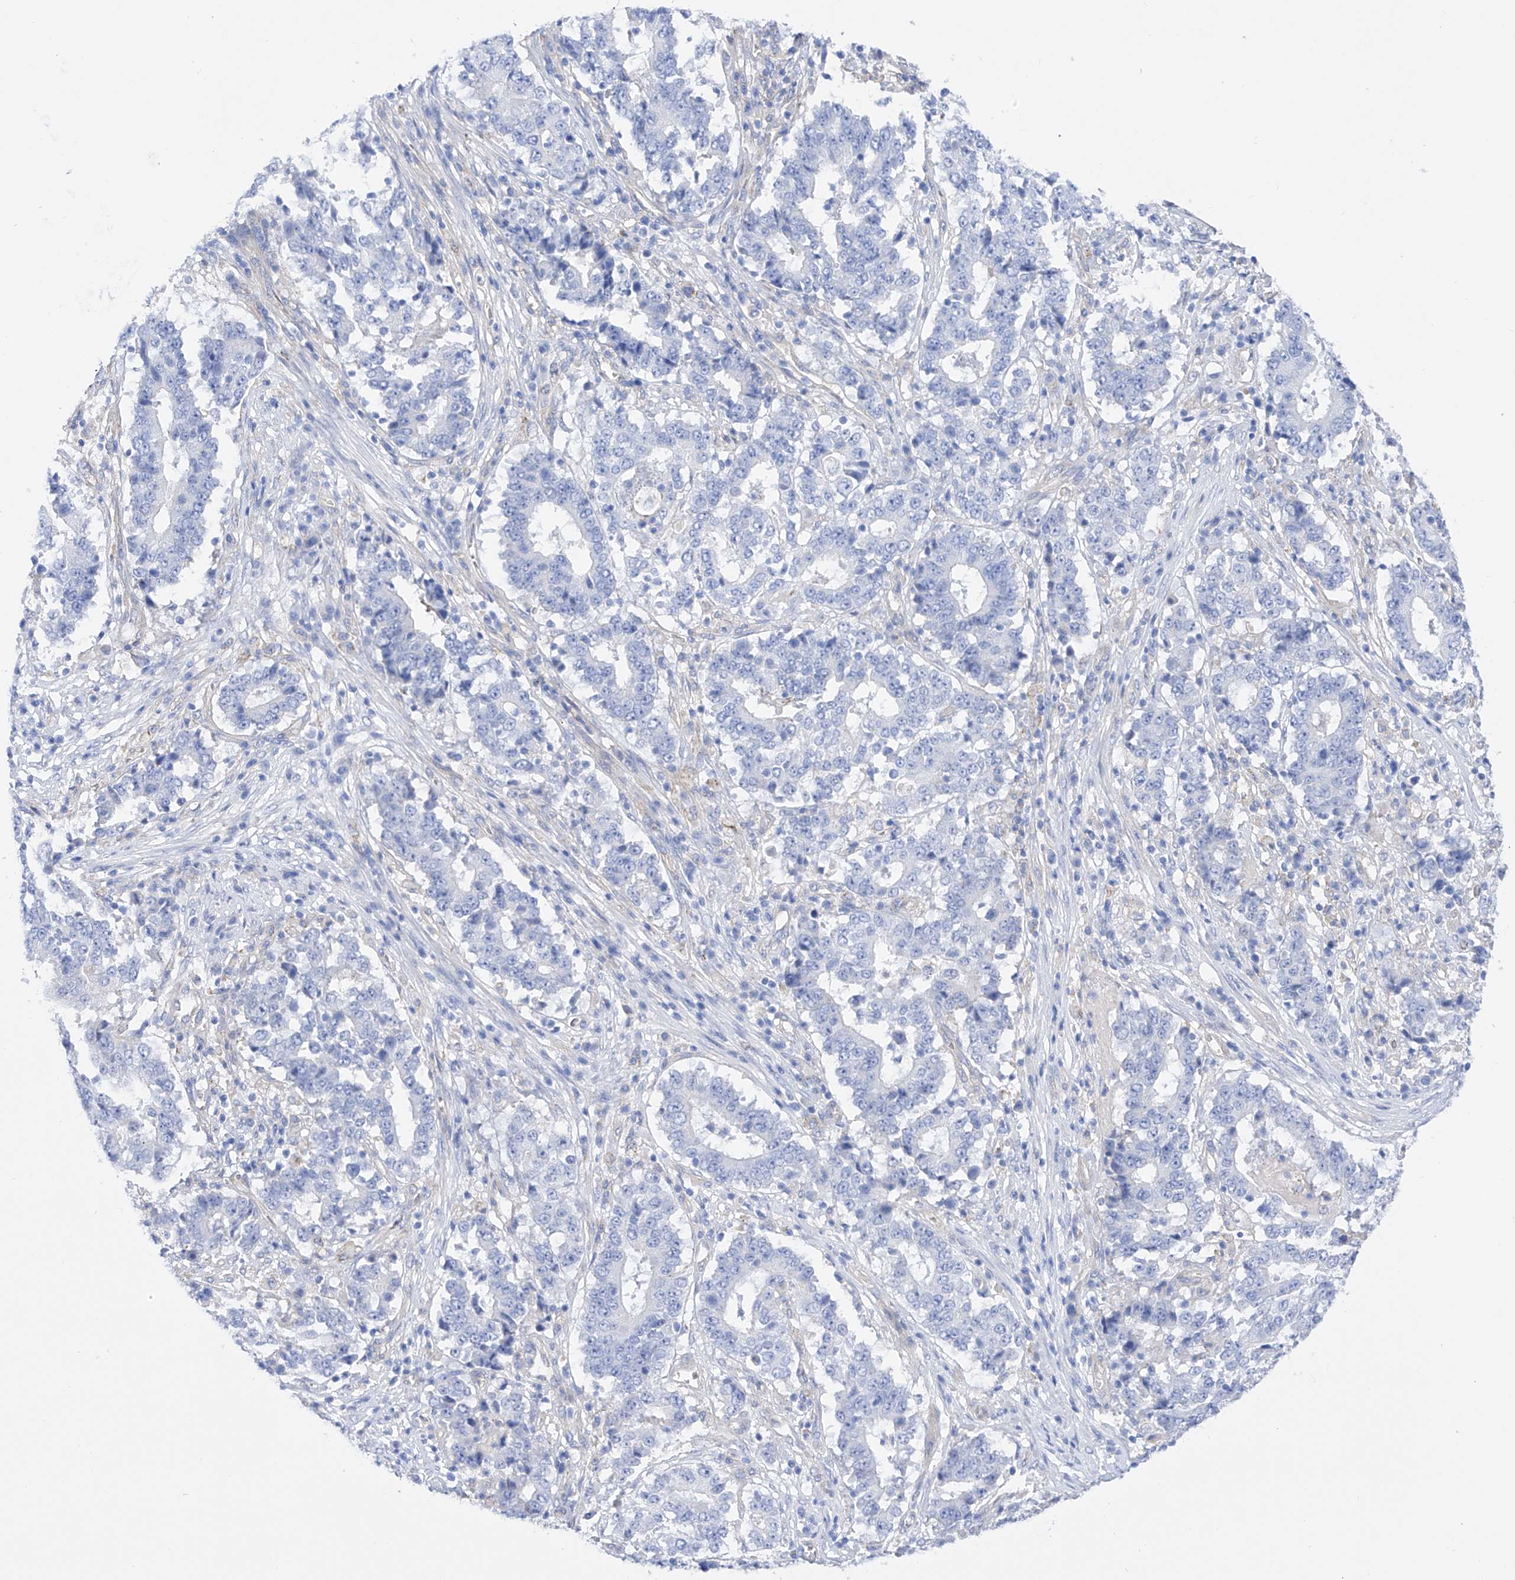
{"staining": {"intensity": "negative", "quantity": "none", "location": "none"}, "tissue": "stomach cancer", "cell_type": "Tumor cells", "image_type": "cancer", "snomed": [{"axis": "morphology", "description": "Adenocarcinoma, NOS"}, {"axis": "topography", "description": "Stomach"}], "caption": "Stomach cancer (adenocarcinoma) was stained to show a protein in brown. There is no significant staining in tumor cells.", "gene": "ZNF653", "patient": {"sex": "male", "age": 59}}